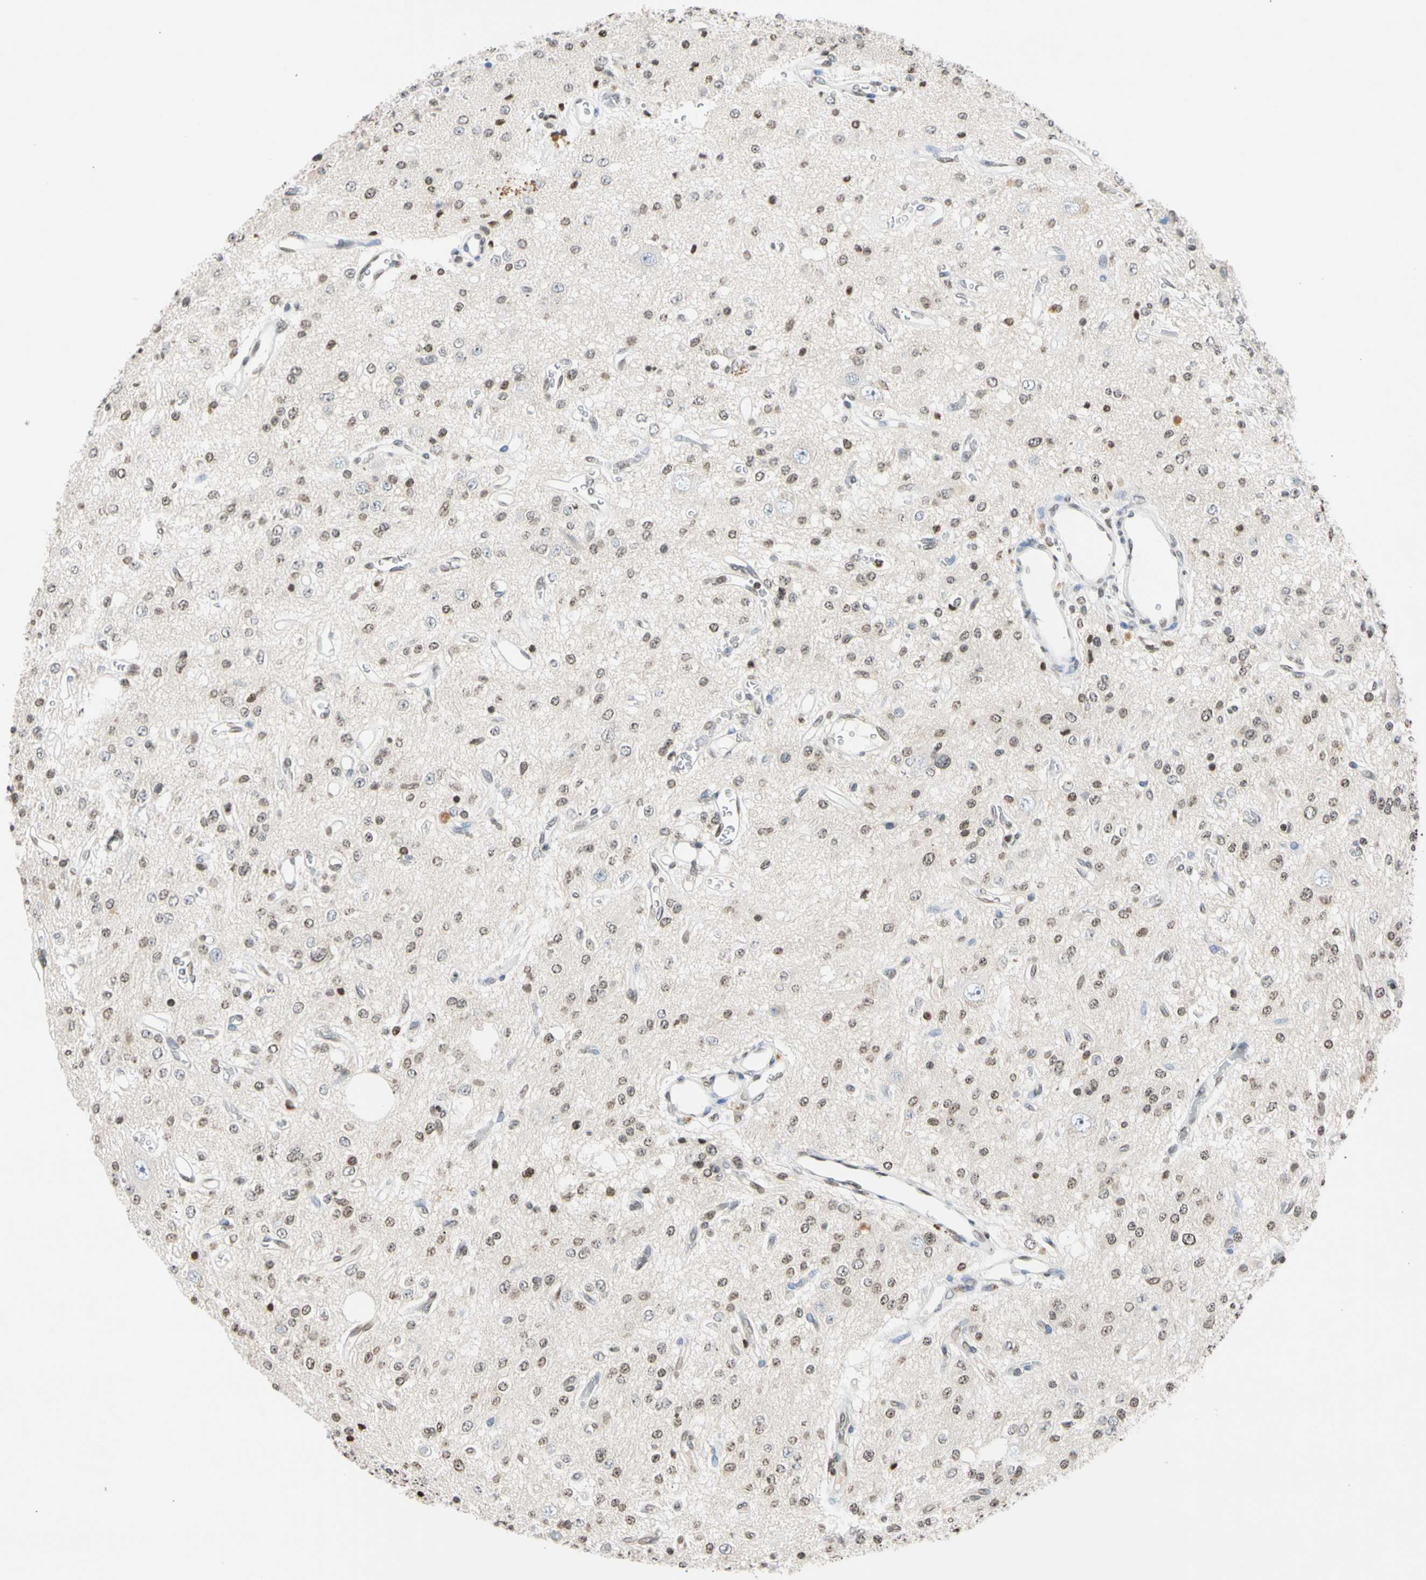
{"staining": {"intensity": "negative", "quantity": "none", "location": "none"}, "tissue": "glioma", "cell_type": "Tumor cells", "image_type": "cancer", "snomed": [{"axis": "morphology", "description": "Glioma, malignant, Low grade"}, {"axis": "topography", "description": "Brain"}], "caption": "The immunohistochemistry (IHC) image has no significant staining in tumor cells of malignant low-grade glioma tissue. (Immunohistochemistry (ihc), brightfield microscopy, high magnification).", "gene": "GPX4", "patient": {"sex": "male", "age": 38}}